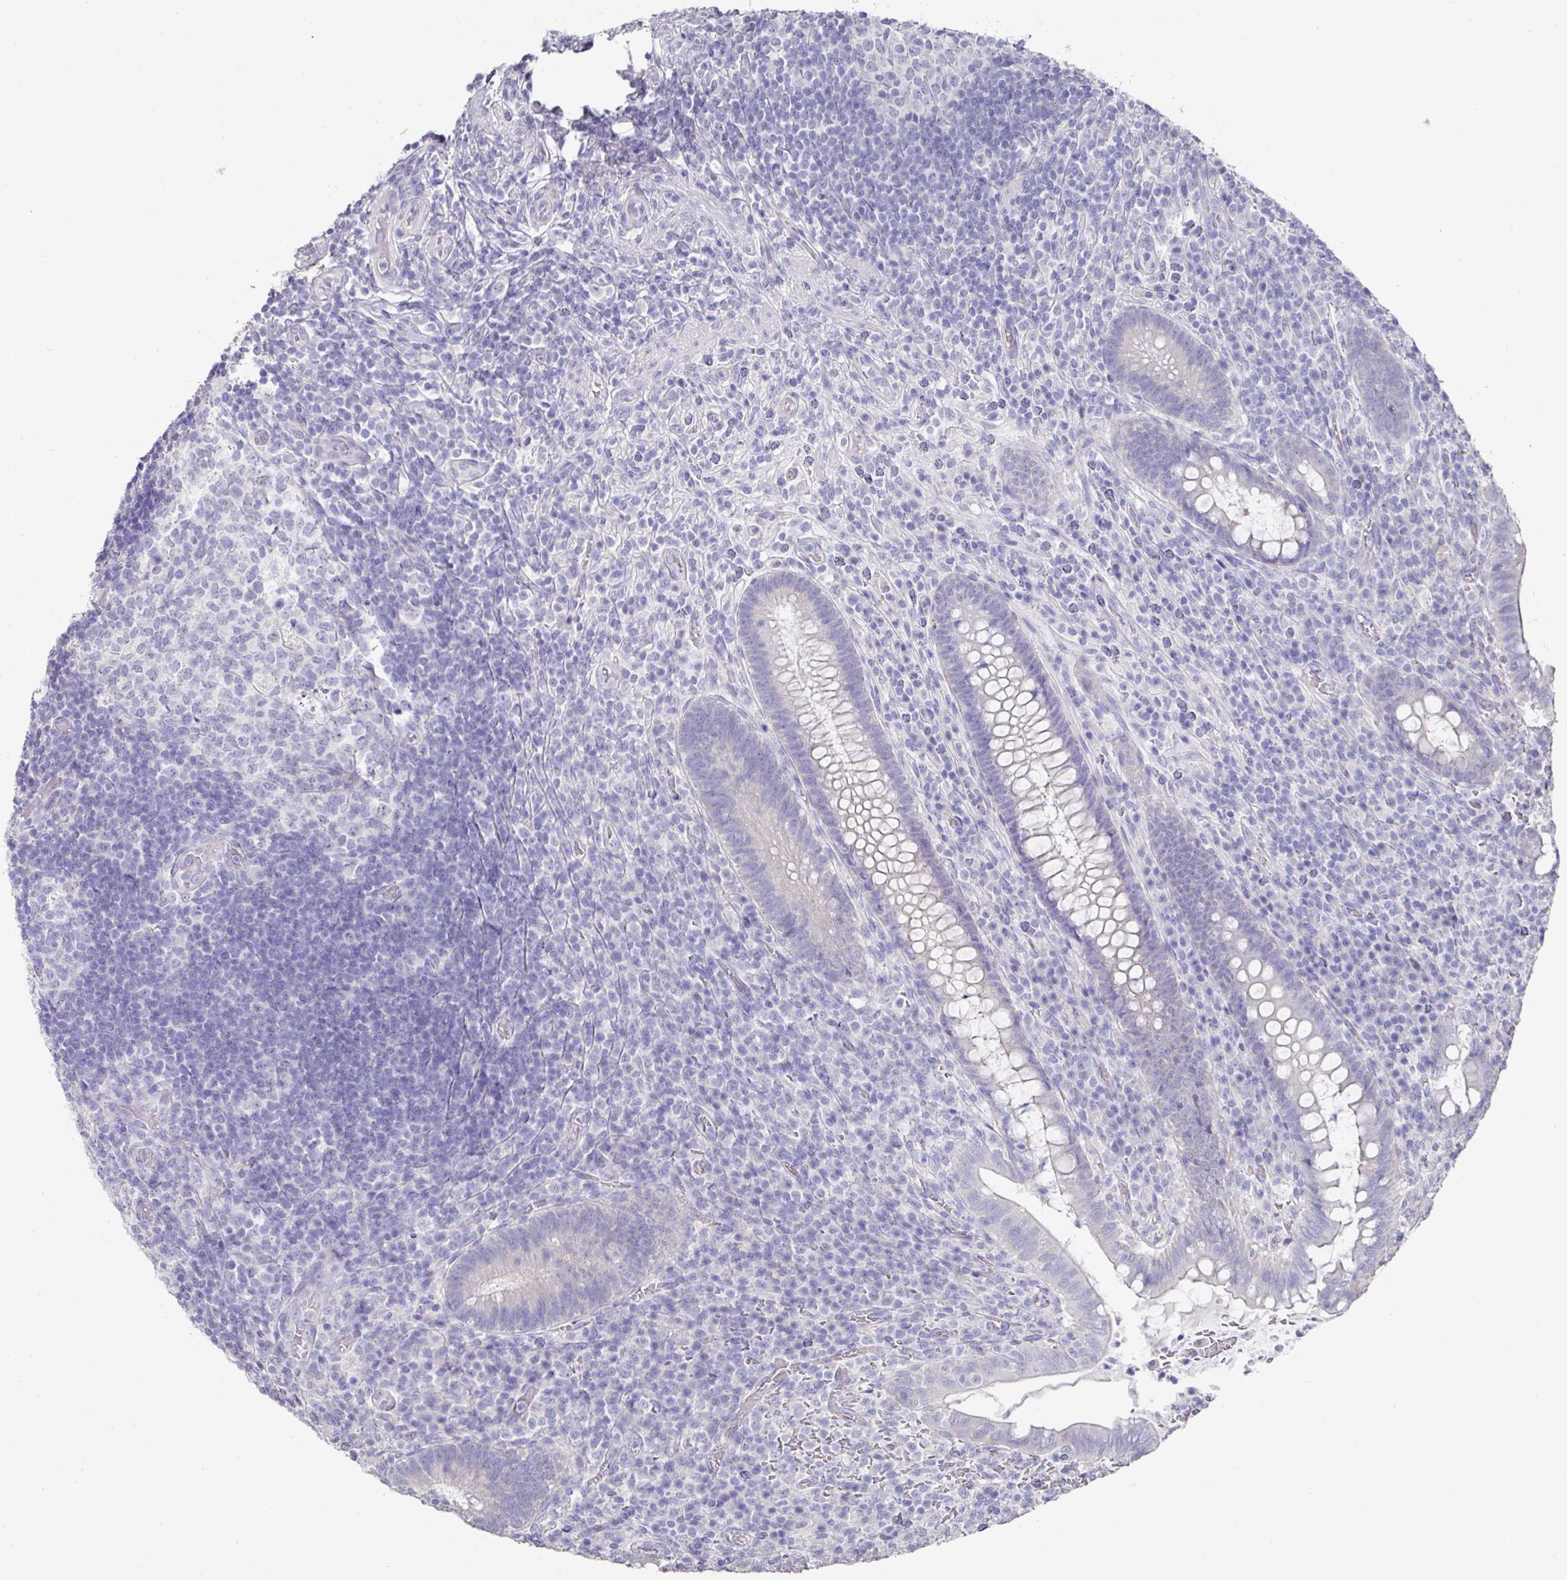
{"staining": {"intensity": "negative", "quantity": "none", "location": "none"}, "tissue": "appendix", "cell_type": "Glandular cells", "image_type": "normal", "snomed": [{"axis": "morphology", "description": "Normal tissue, NOS"}, {"axis": "topography", "description": "Appendix"}], "caption": "A high-resolution histopathology image shows IHC staining of benign appendix, which demonstrates no significant positivity in glandular cells.", "gene": "DAZ1", "patient": {"sex": "female", "age": 43}}